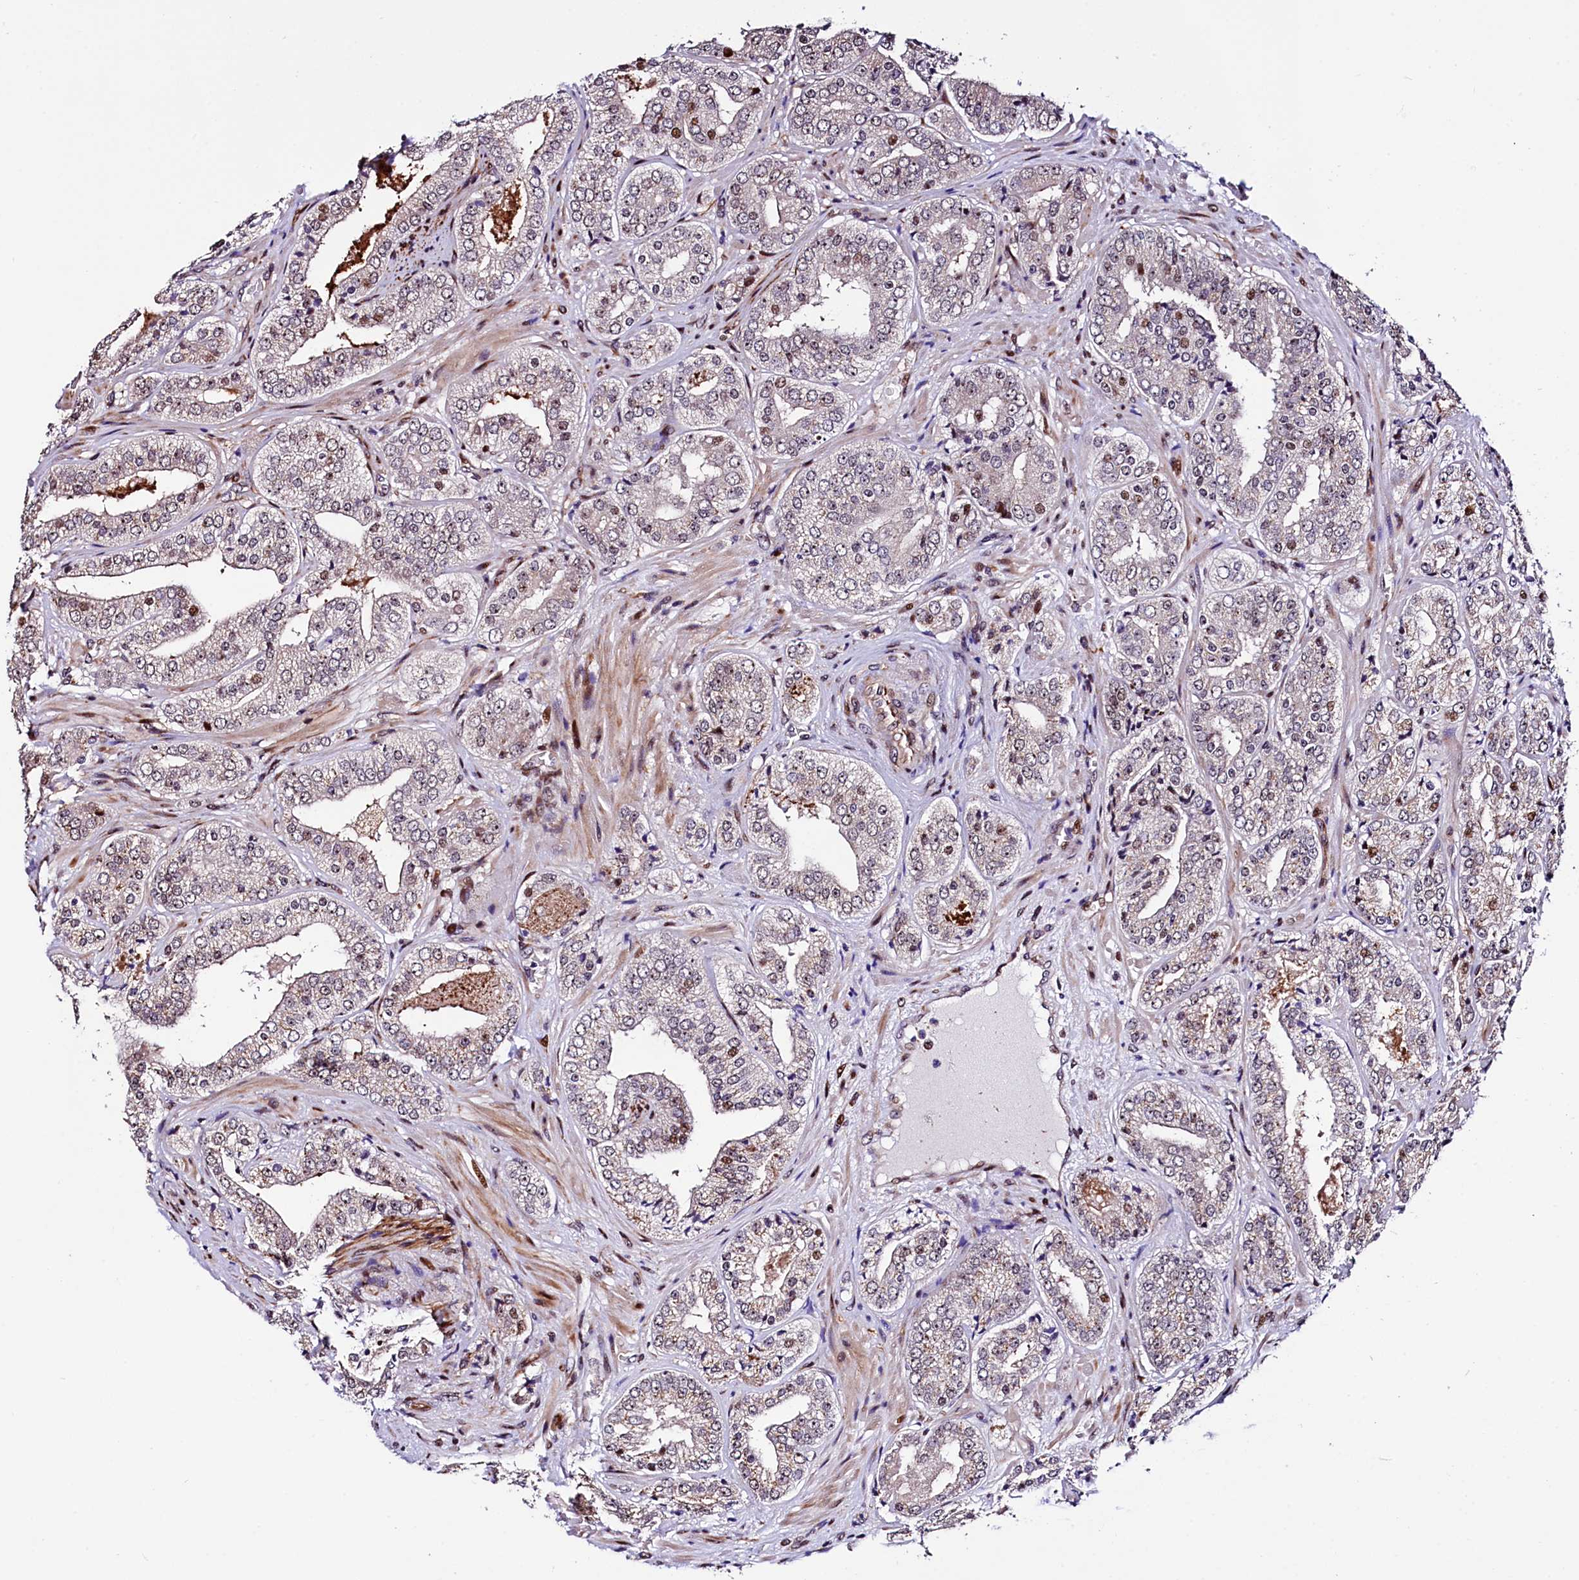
{"staining": {"intensity": "moderate", "quantity": "<25%", "location": "cytoplasmic/membranous,nuclear"}, "tissue": "prostate cancer", "cell_type": "Tumor cells", "image_type": "cancer", "snomed": [{"axis": "morphology", "description": "Adenocarcinoma, High grade"}, {"axis": "topography", "description": "Prostate"}], "caption": "A brown stain shows moderate cytoplasmic/membranous and nuclear expression of a protein in adenocarcinoma (high-grade) (prostate) tumor cells.", "gene": "TRMT112", "patient": {"sex": "male", "age": 71}}